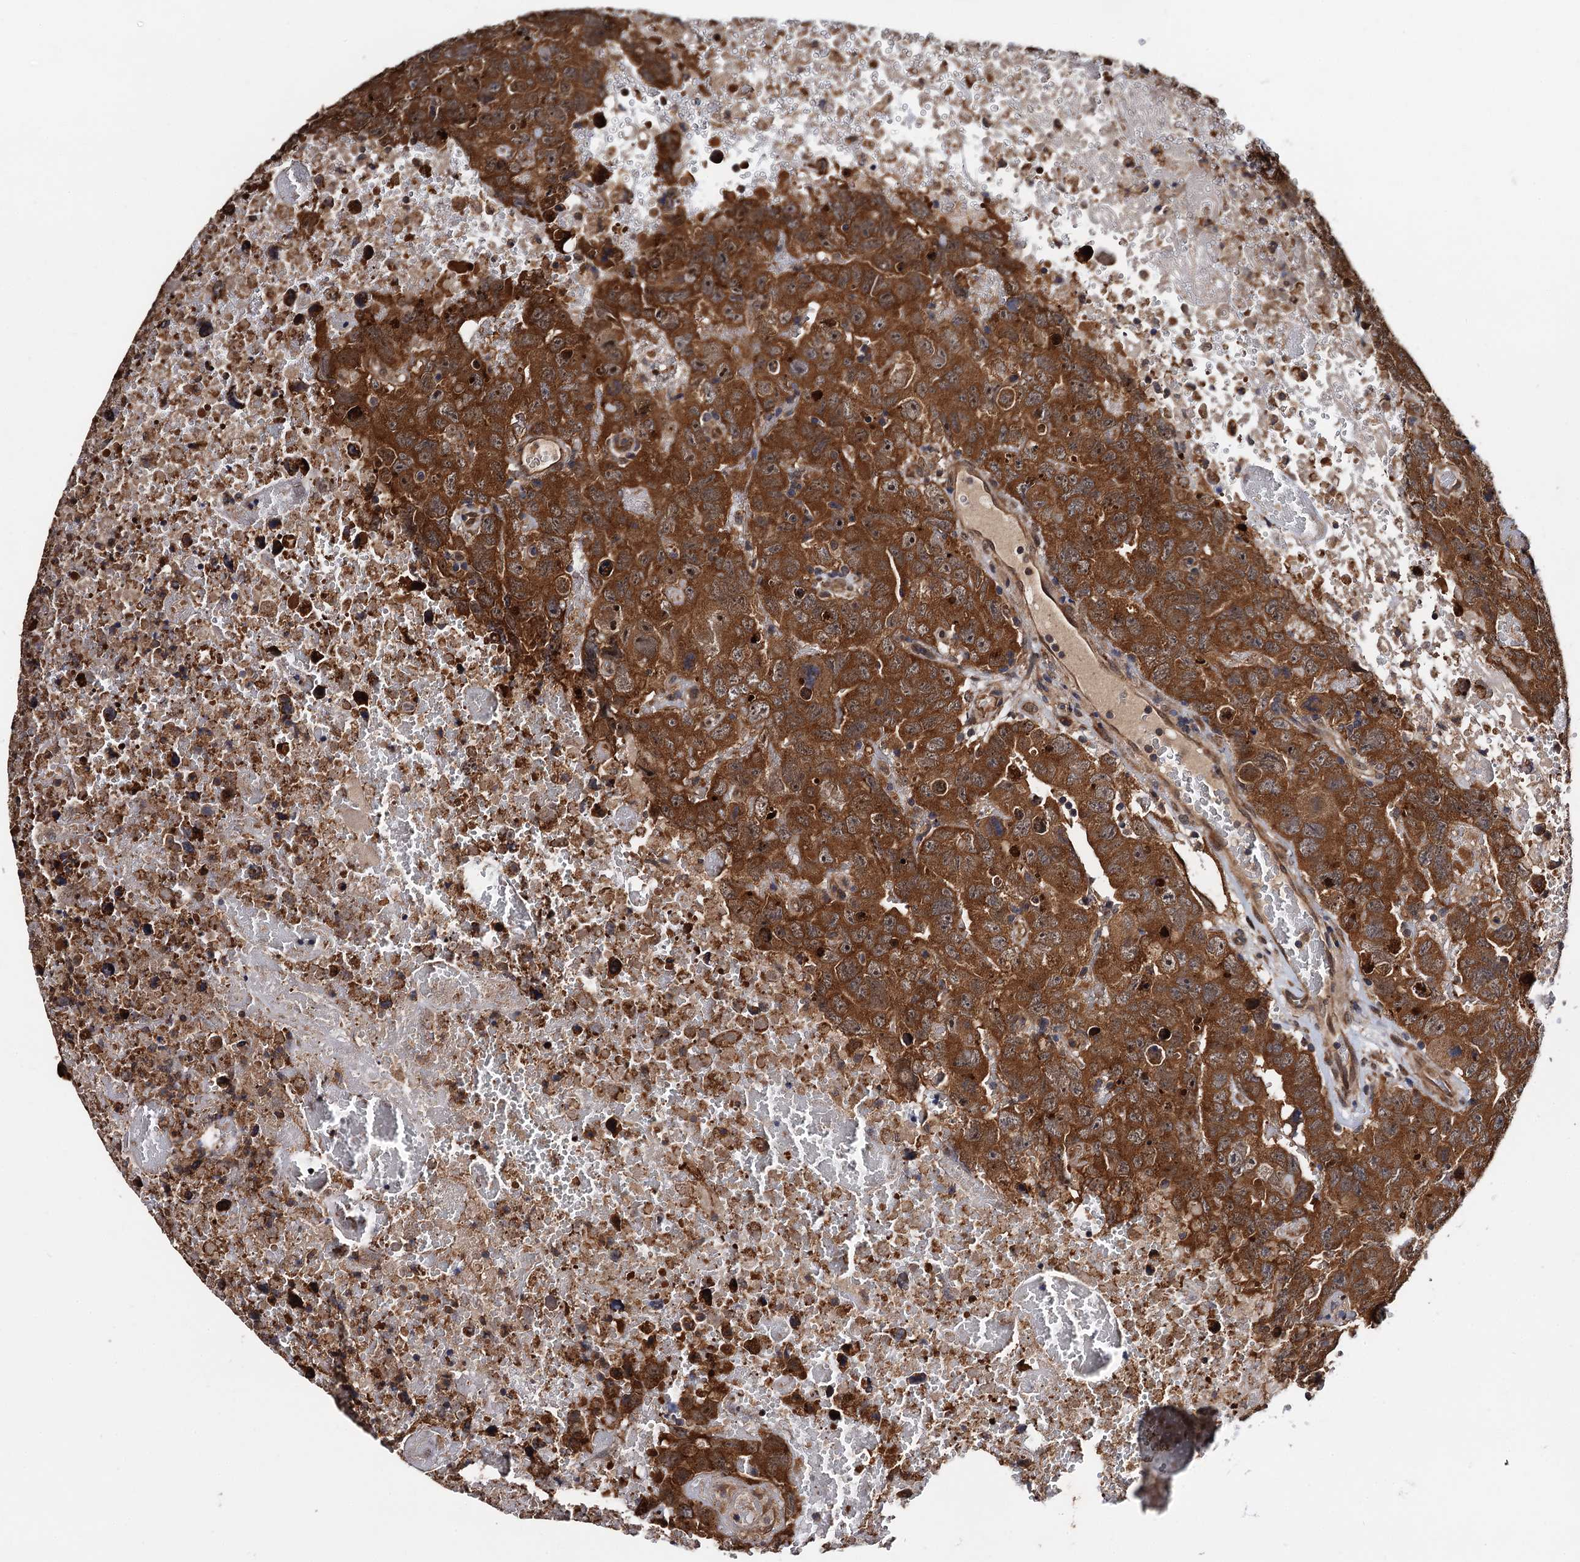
{"staining": {"intensity": "strong", "quantity": ">75%", "location": "cytoplasmic/membranous"}, "tissue": "testis cancer", "cell_type": "Tumor cells", "image_type": "cancer", "snomed": [{"axis": "morphology", "description": "Carcinoma, Embryonal, NOS"}, {"axis": "topography", "description": "Testis"}], "caption": "Testis embryonal carcinoma stained with a protein marker demonstrates strong staining in tumor cells.", "gene": "MIER2", "patient": {"sex": "male", "age": 45}}